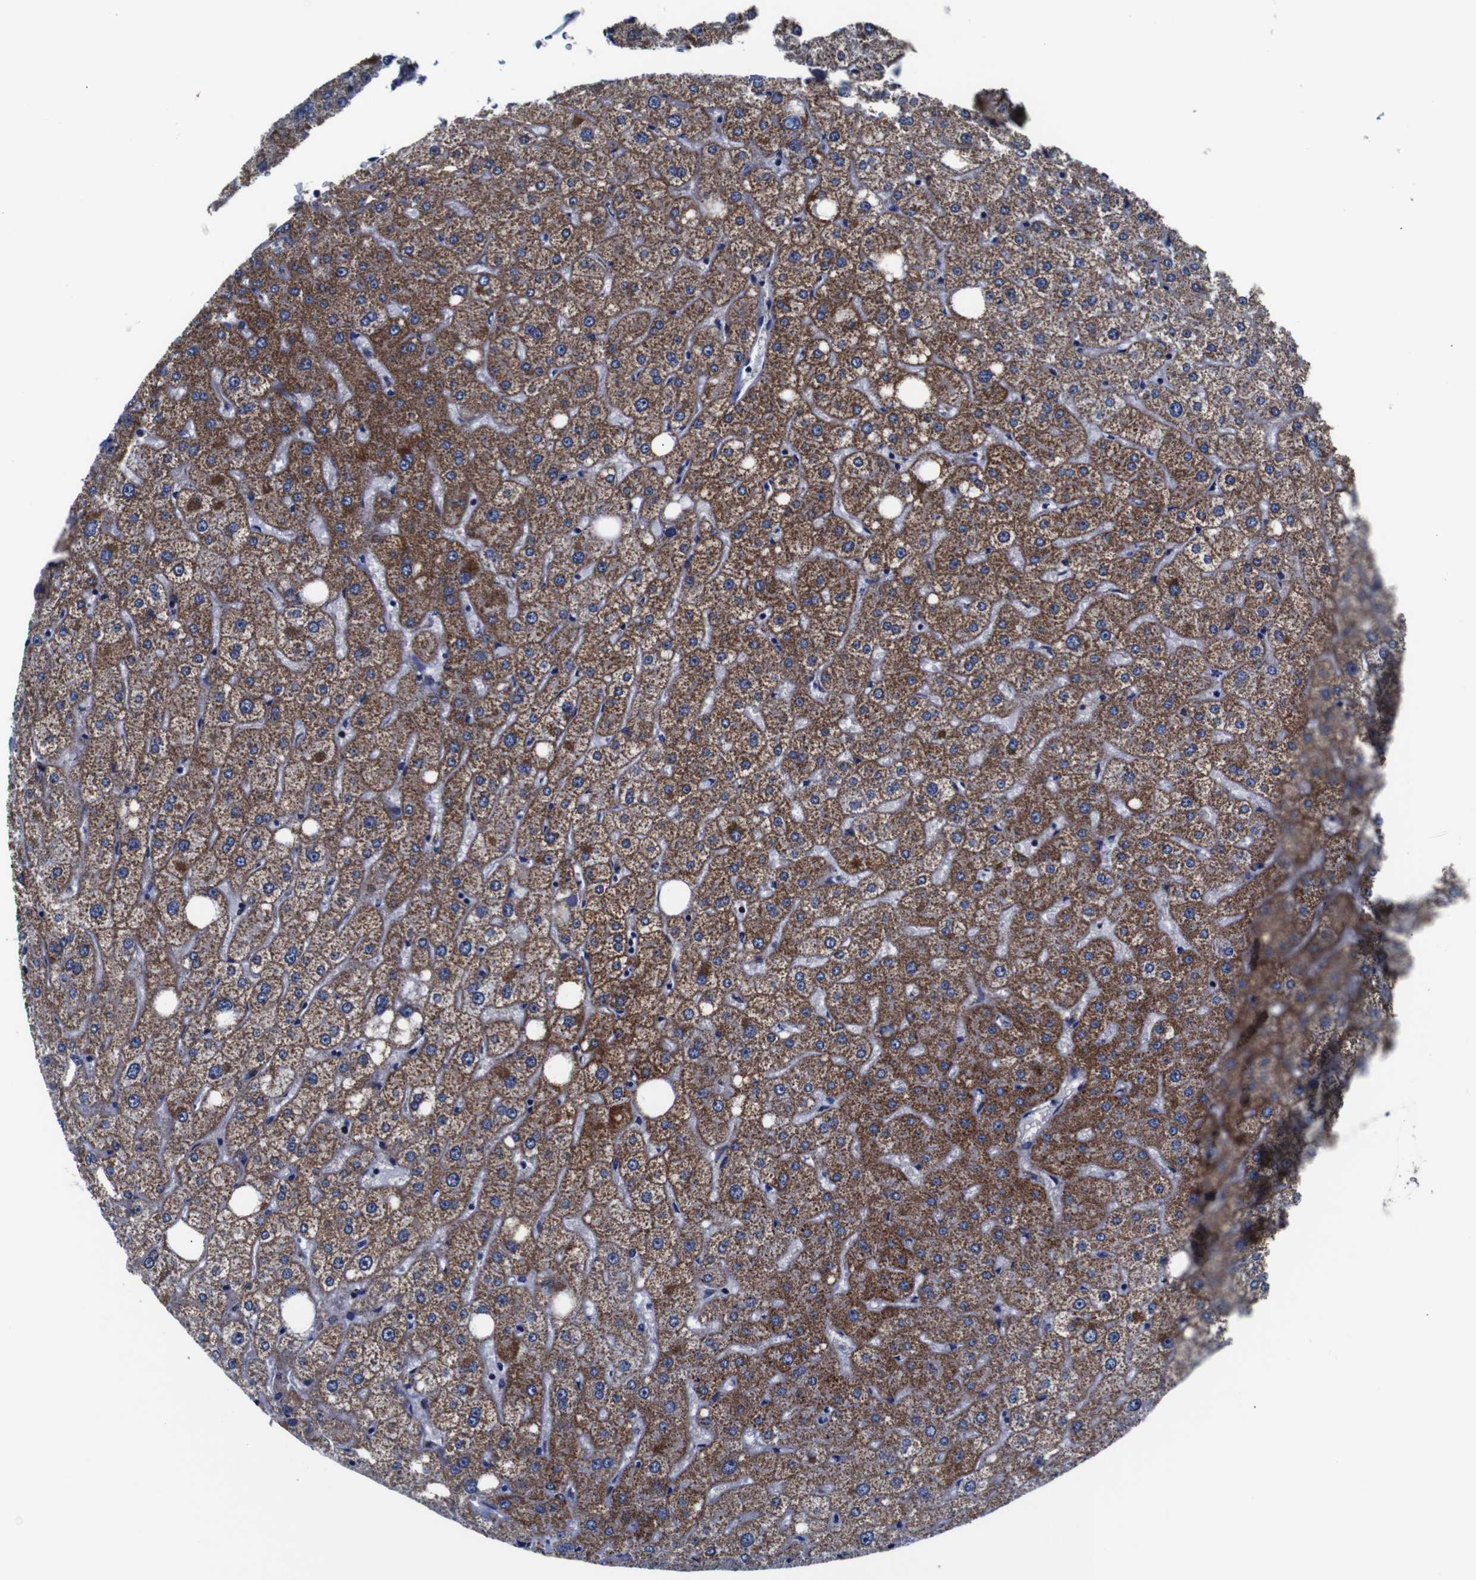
{"staining": {"intensity": "moderate", "quantity": ">75%", "location": "cytoplasmic/membranous"}, "tissue": "liver", "cell_type": "Cholangiocytes", "image_type": "normal", "snomed": [{"axis": "morphology", "description": "Normal tissue, NOS"}, {"axis": "topography", "description": "Liver"}], "caption": "This is an image of immunohistochemistry staining of normal liver, which shows moderate staining in the cytoplasmic/membranous of cholangiocytes.", "gene": "FKBP9", "patient": {"sex": "male", "age": 73}}